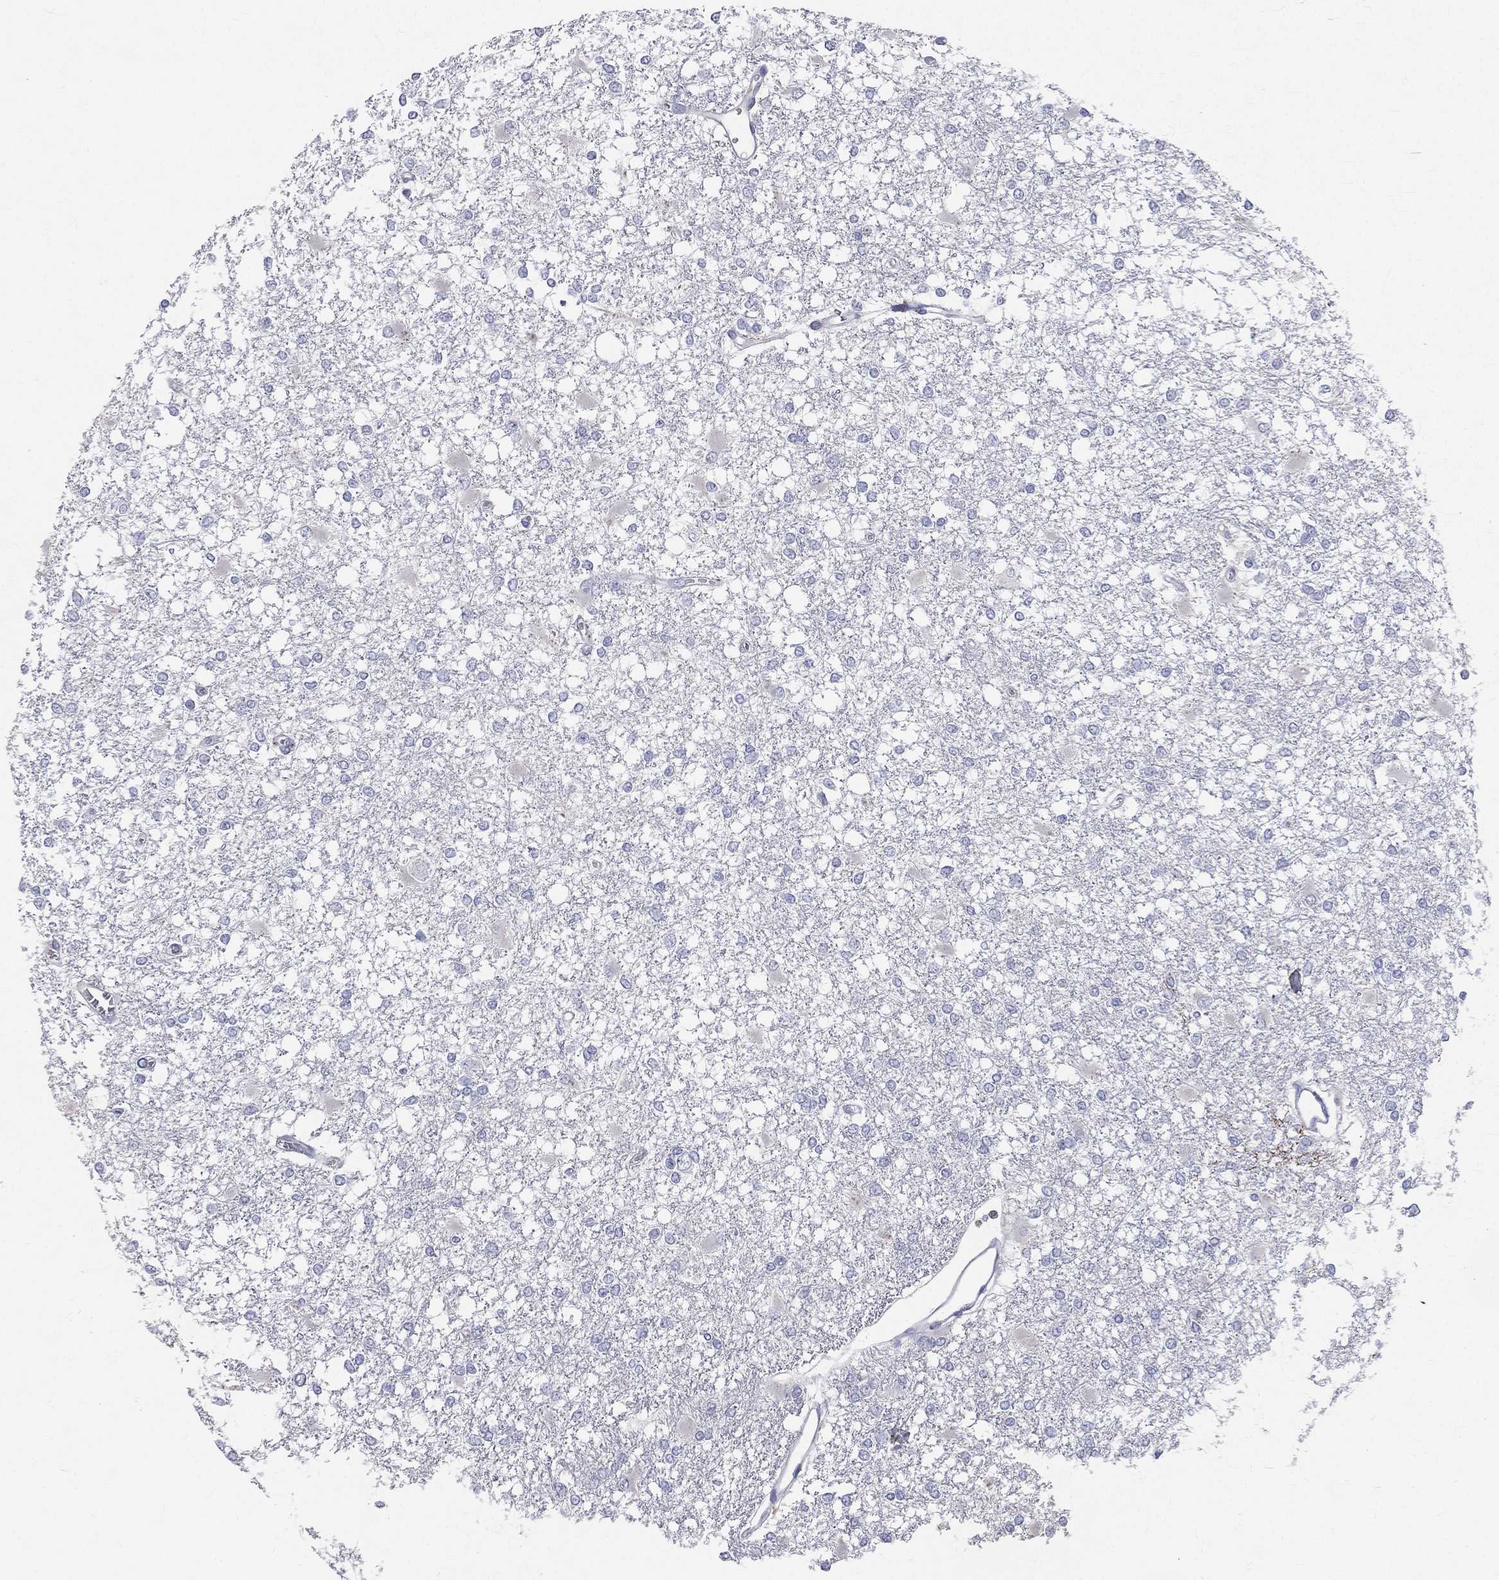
{"staining": {"intensity": "negative", "quantity": "none", "location": "none"}, "tissue": "glioma", "cell_type": "Tumor cells", "image_type": "cancer", "snomed": [{"axis": "morphology", "description": "Glioma, malignant, High grade"}, {"axis": "topography", "description": "Cerebral cortex"}], "caption": "Immunohistochemical staining of human glioma exhibits no significant expression in tumor cells.", "gene": "CTSW", "patient": {"sex": "male", "age": 79}}